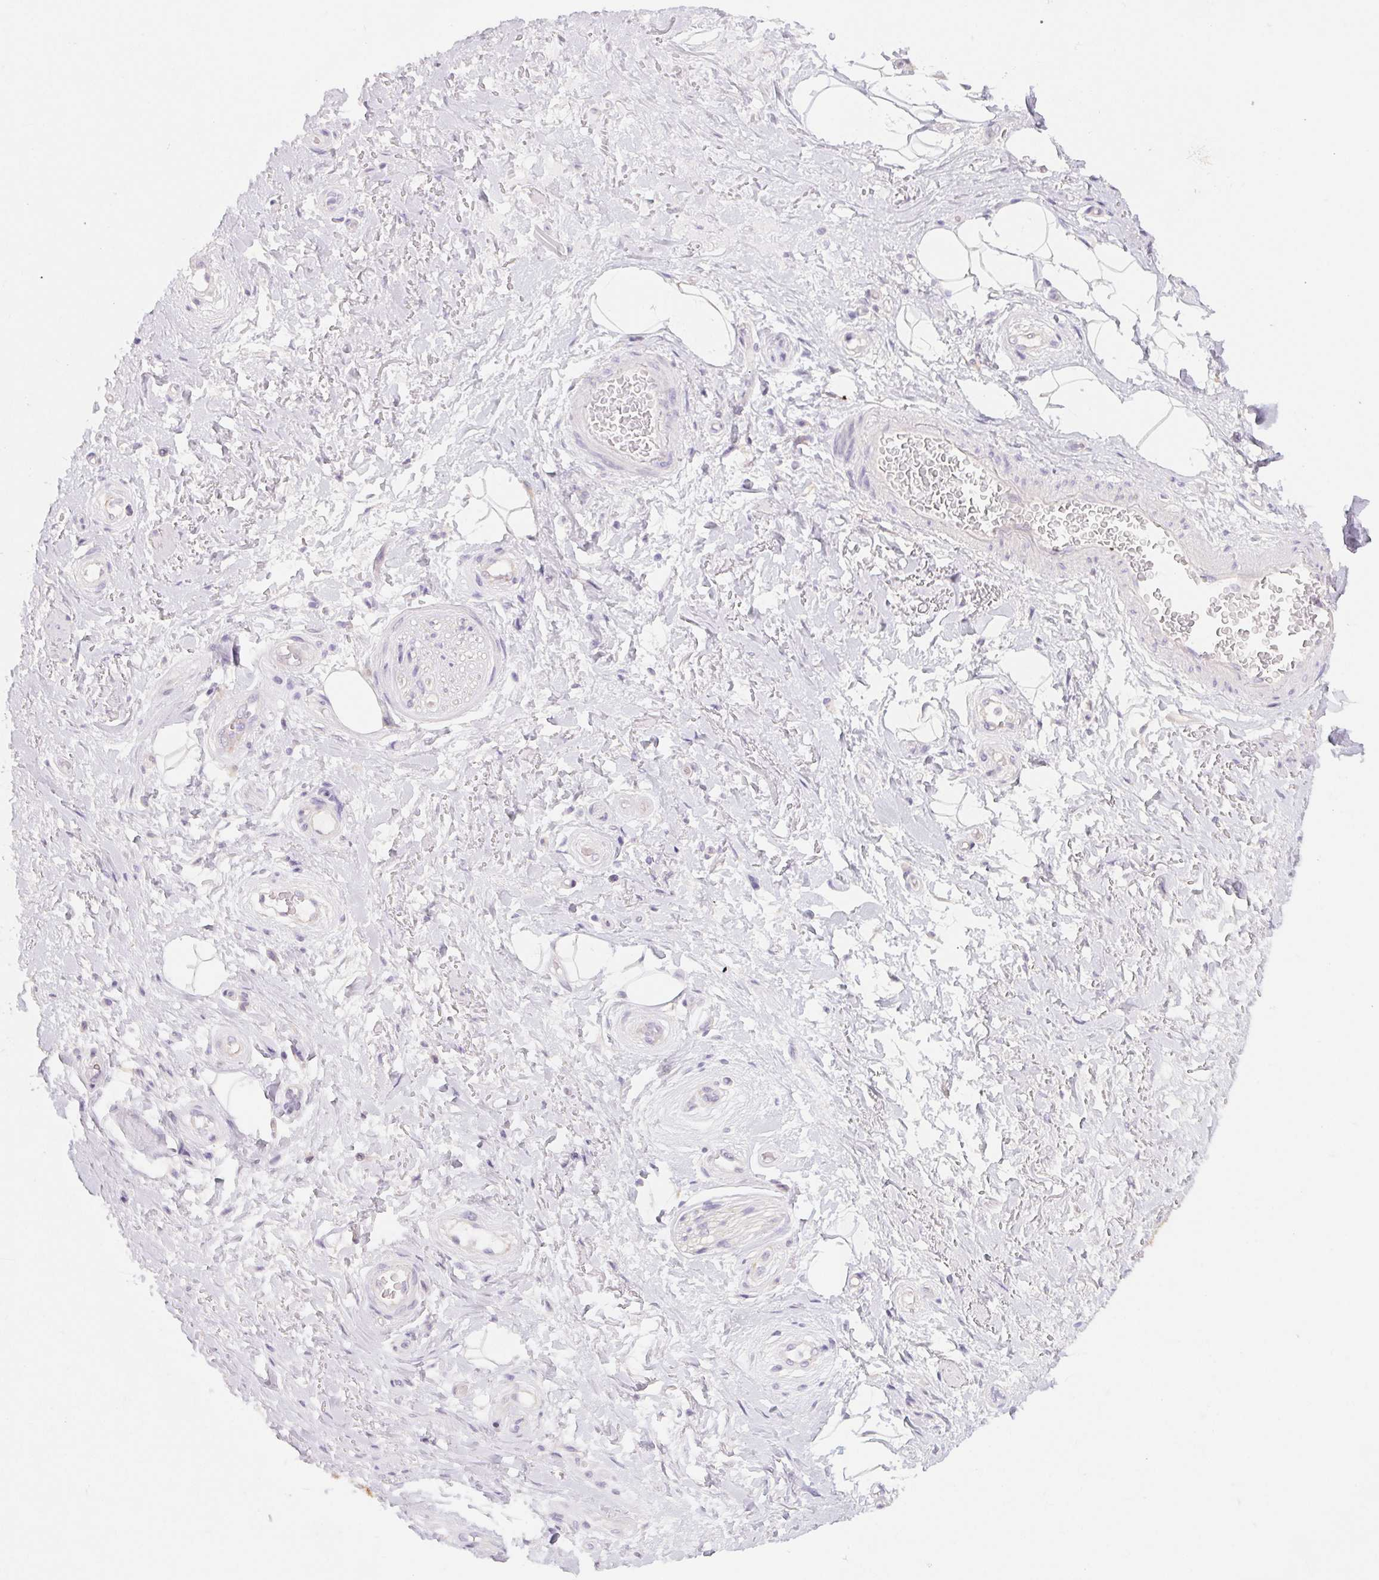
{"staining": {"intensity": "negative", "quantity": "none", "location": "none"}, "tissue": "adipose tissue", "cell_type": "Adipocytes", "image_type": "normal", "snomed": [{"axis": "morphology", "description": "Normal tissue, NOS"}, {"axis": "topography", "description": "Anal"}, {"axis": "topography", "description": "Peripheral nerve tissue"}], "caption": "A high-resolution photomicrograph shows immunohistochemistry staining of benign adipose tissue, which reveals no significant staining in adipocytes.", "gene": "CTNND2", "patient": {"sex": "male", "age": 53}}